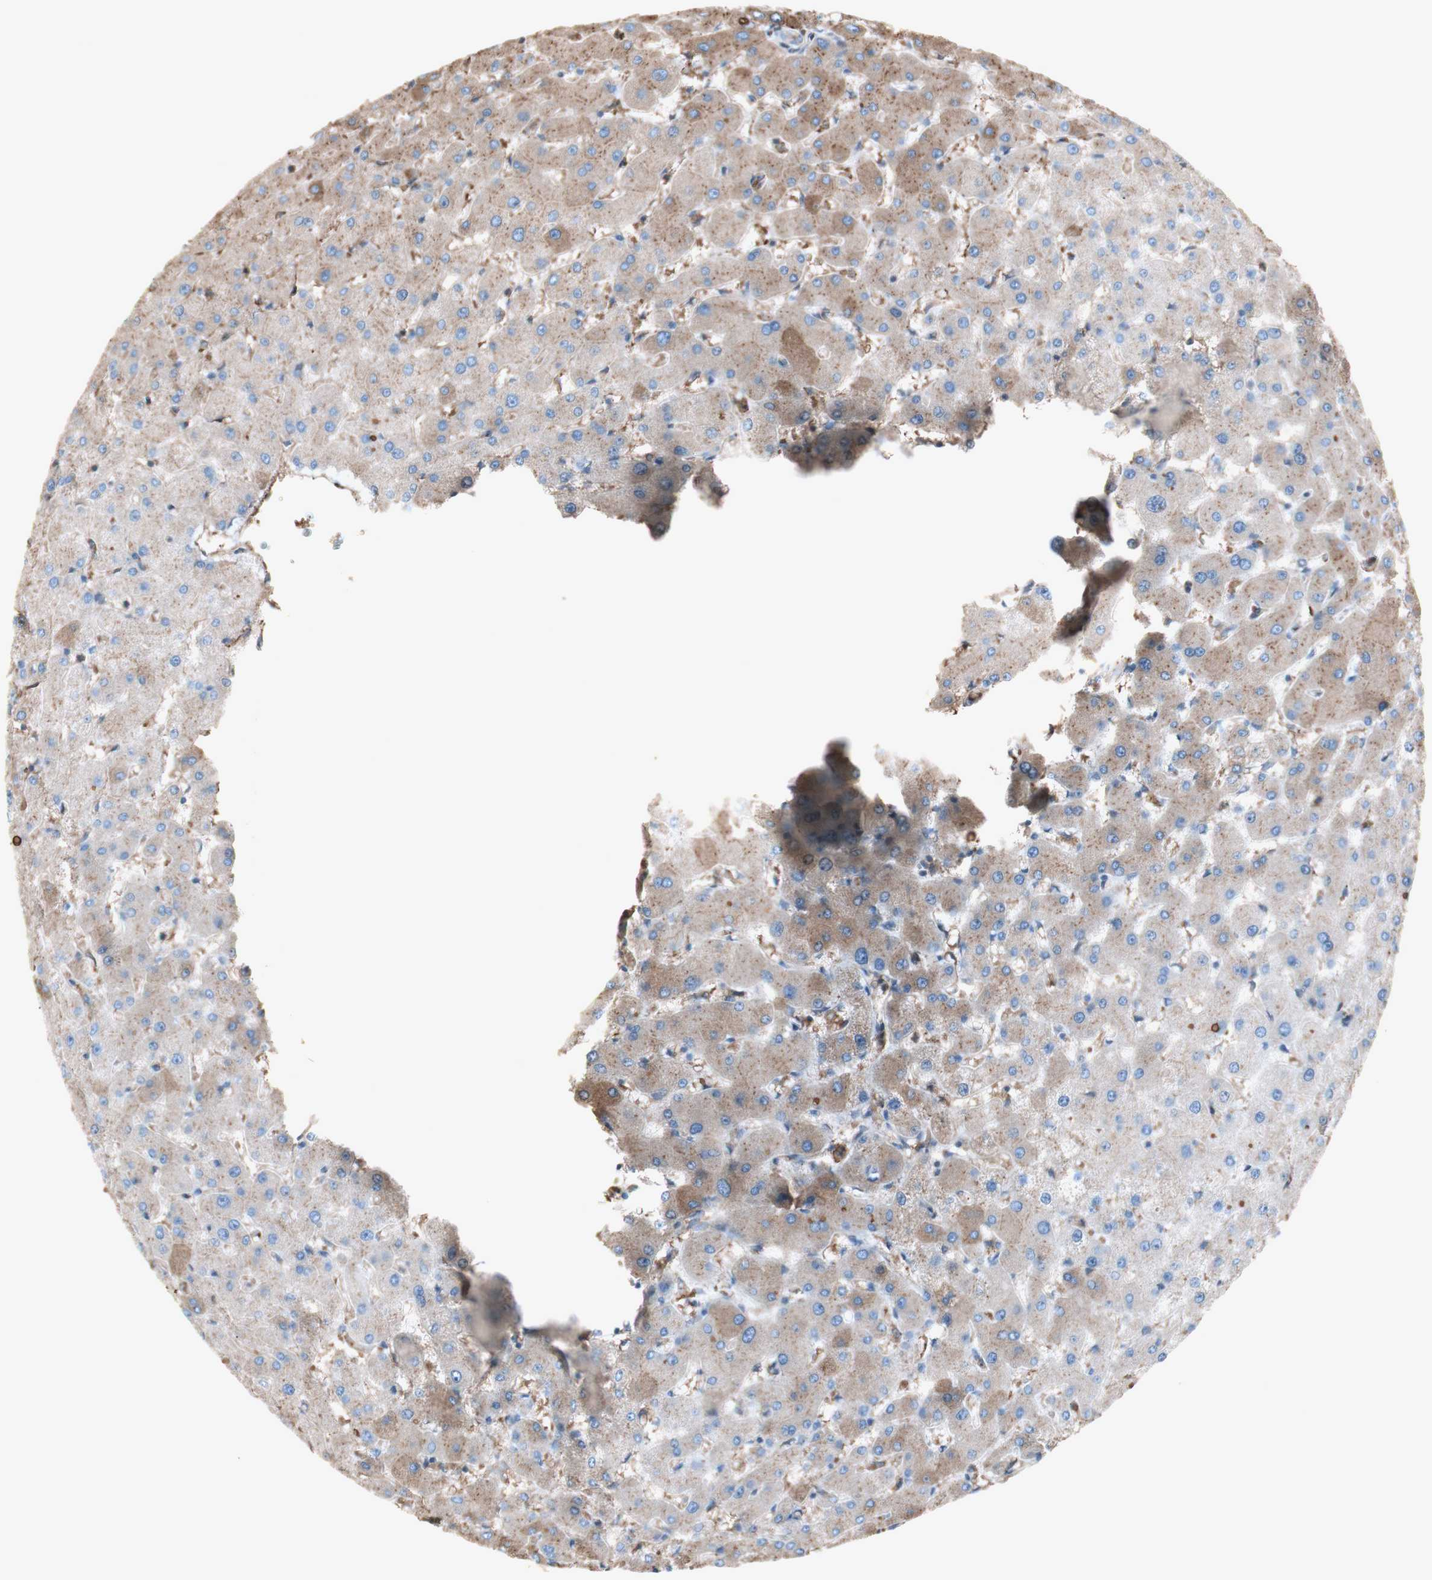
{"staining": {"intensity": "moderate", "quantity": "25%-75%", "location": "cytoplasmic/membranous"}, "tissue": "liver", "cell_type": "Hepatocytes", "image_type": "normal", "snomed": [{"axis": "morphology", "description": "Normal tissue, NOS"}, {"axis": "topography", "description": "Liver"}], "caption": "Brown immunohistochemical staining in normal human liver reveals moderate cytoplasmic/membranous positivity in approximately 25%-75% of hepatocytes.", "gene": "MMP14", "patient": {"sex": "female", "age": 63}}